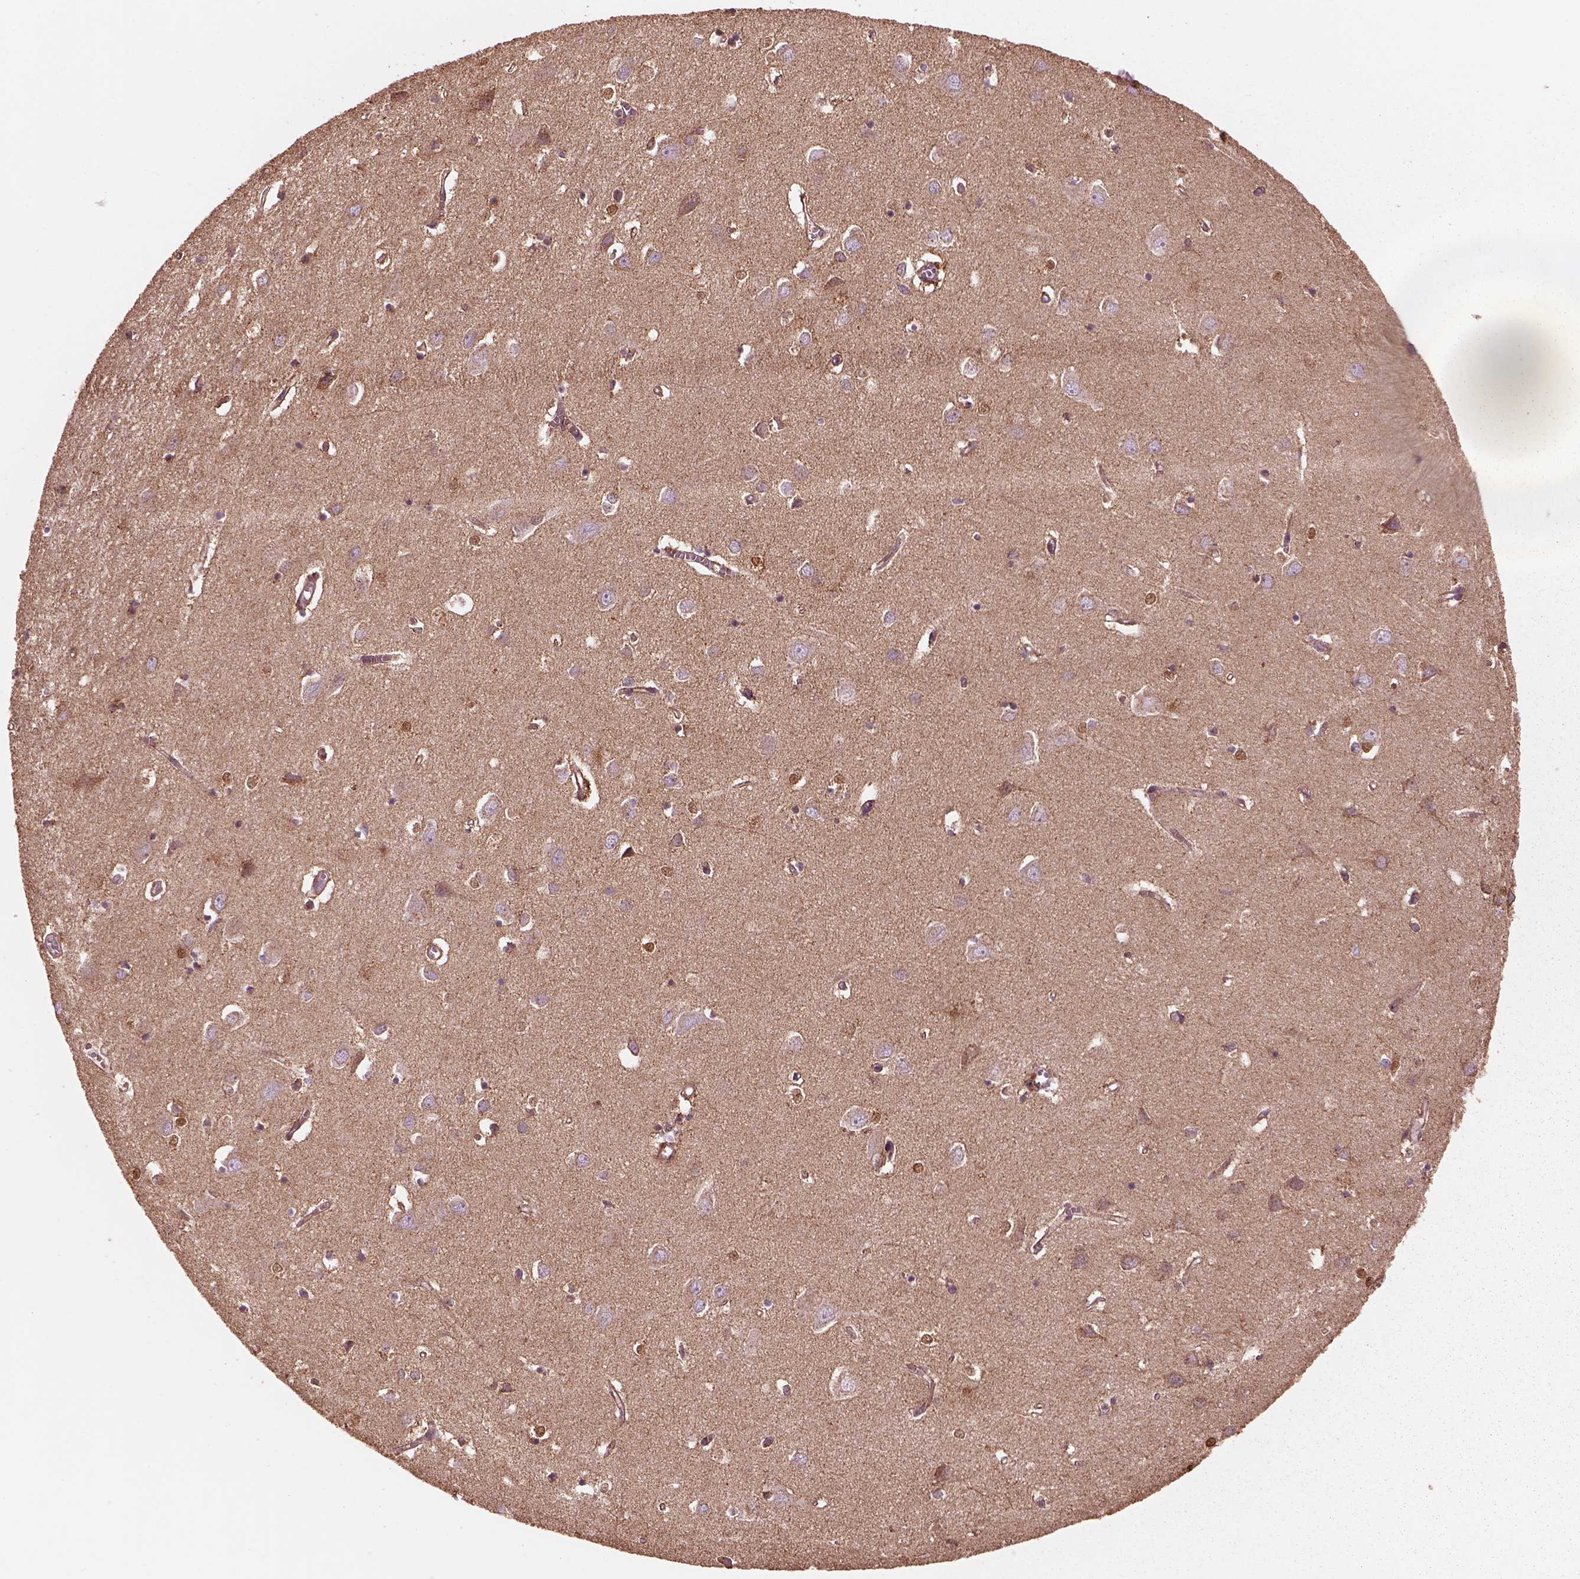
{"staining": {"intensity": "weak", "quantity": "<25%", "location": "cytoplasmic/membranous"}, "tissue": "cerebral cortex", "cell_type": "Endothelial cells", "image_type": "normal", "snomed": [{"axis": "morphology", "description": "Normal tissue, NOS"}, {"axis": "topography", "description": "Cerebral cortex"}], "caption": "This is an IHC photomicrograph of normal human cerebral cortex. There is no staining in endothelial cells.", "gene": "SRI", "patient": {"sex": "male", "age": 70}}